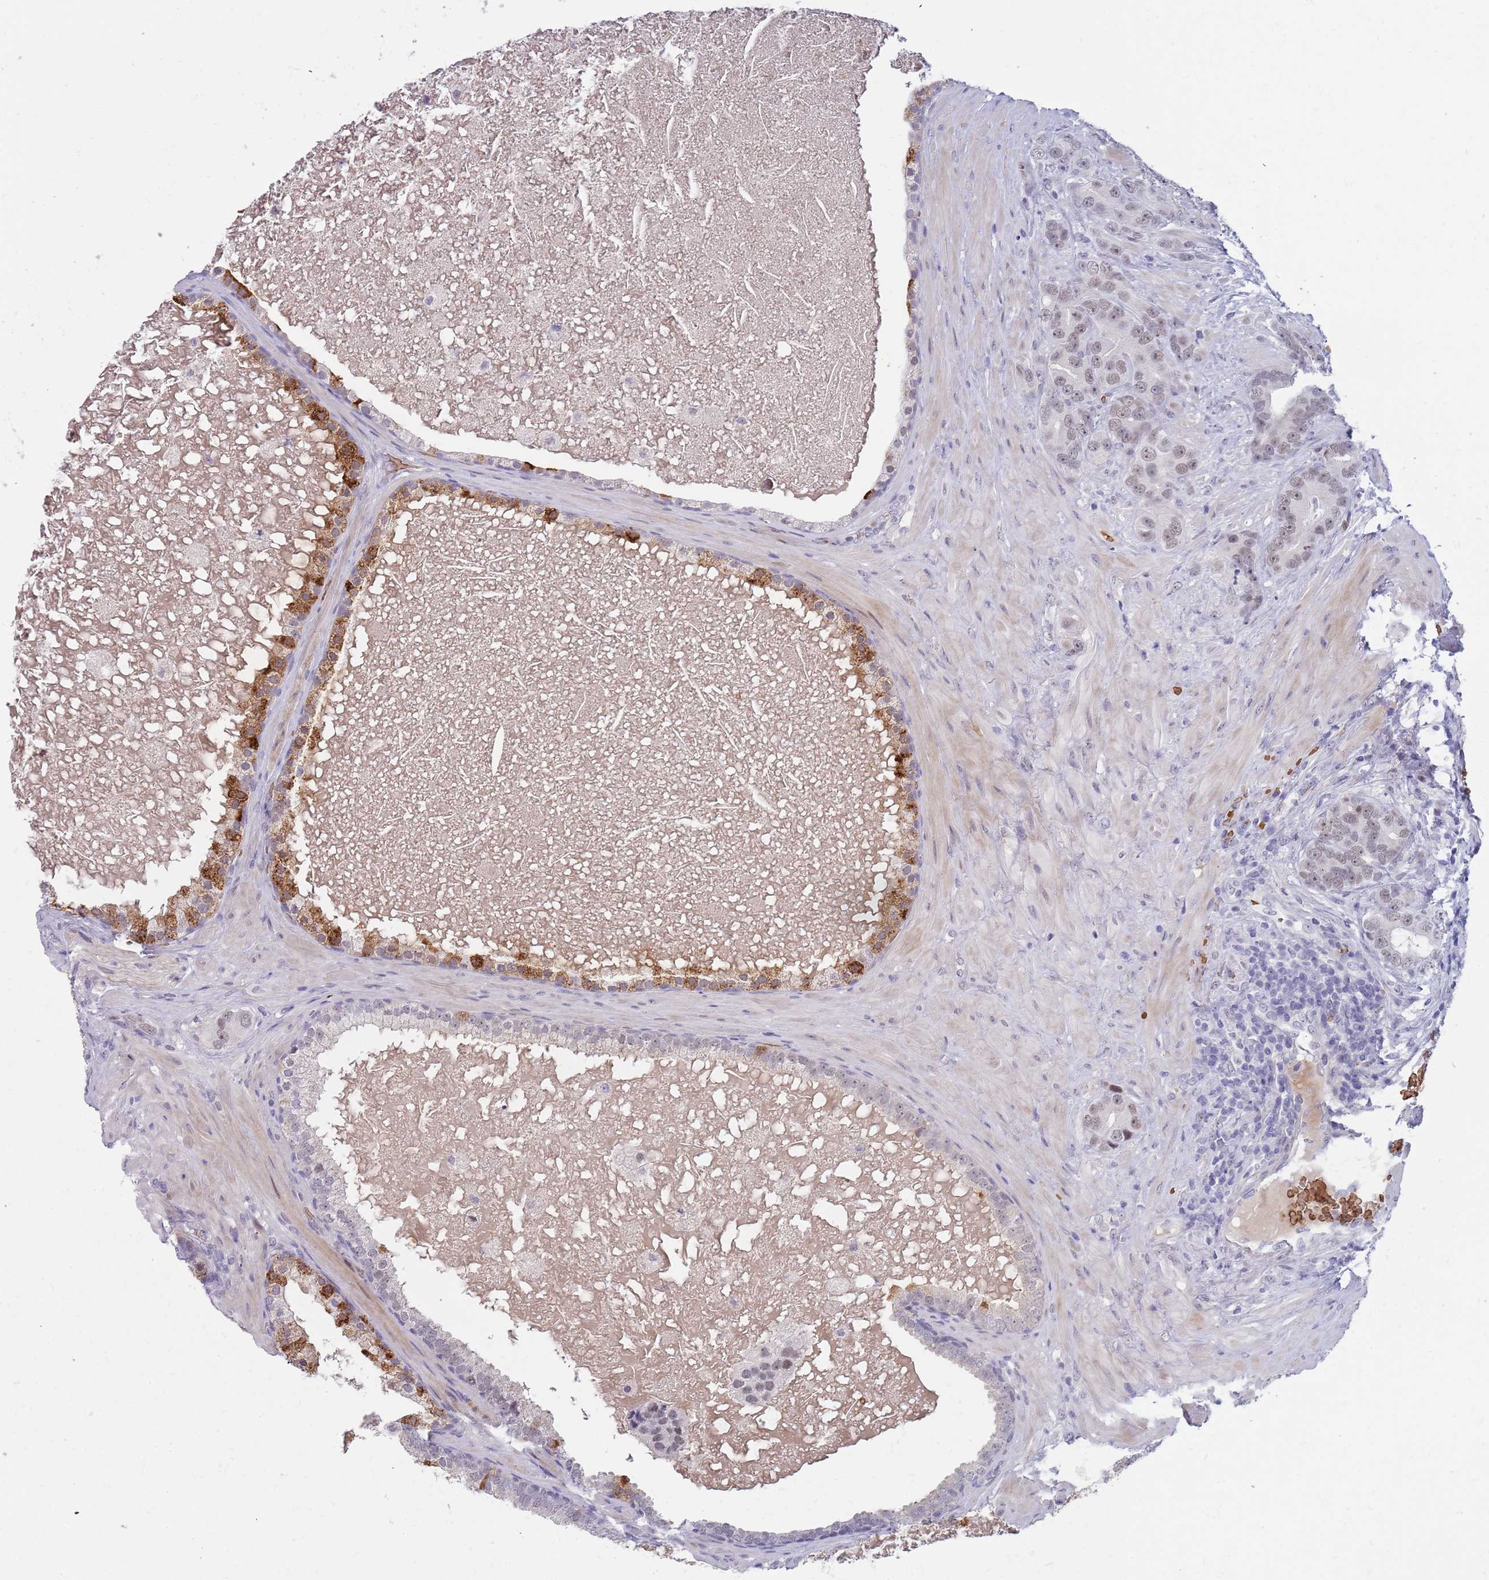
{"staining": {"intensity": "weak", "quantity": ">75%", "location": "nuclear"}, "tissue": "prostate cancer", "cell_type": "Tumor cells", "image_type": "cancer", "snomed": [{"axis": "morphology", "description": "Adenocarcinoma, High grade"}, {"axis": "topography", "description": "Prostate"}], "caption": "Prostate adenocarcinoma (high-grade) tissue shows weak nuclear staining in about >75% of tumor cells", "gene": "LYPD6B", "patient": {"sex": "male", "age": 55}}